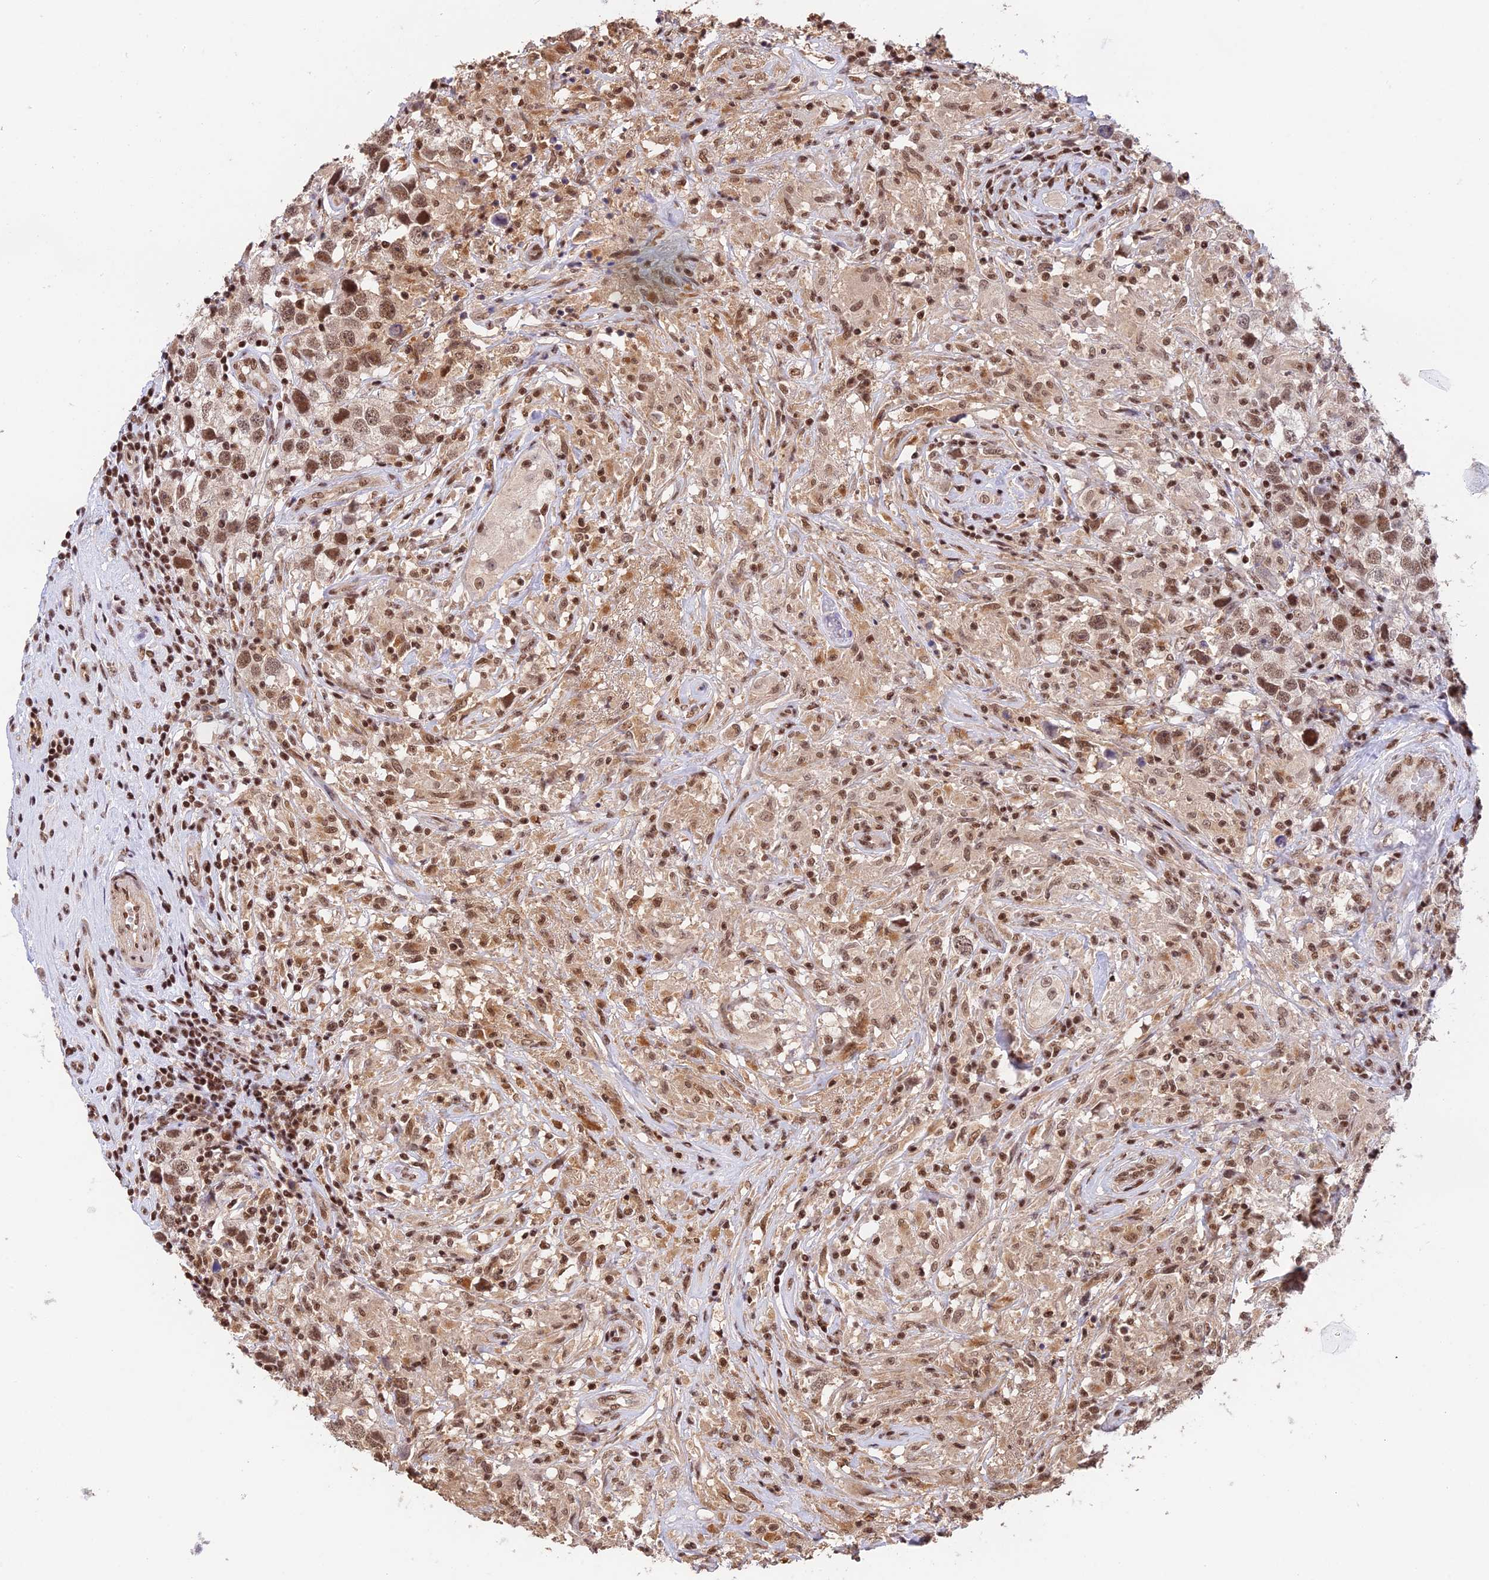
{"staining": {"intensity": "moderate", "quantity": ">75%", "location": "nuclear"}, "tissue": "testis cancer", "cell_type": "Tumor cells", "image_type": "cancer", "snomed": [{"axis": "morphology", "description": "Seminoma, NOS"}, {"axis": "topography", "description": "Testis"}], "caption": "Testis seminoma tissue reveals moderate nuclear positivity in approximately >75% of tumor cells", "gene": "THAP11", "patient": {"sex": "male", "age": 49}}